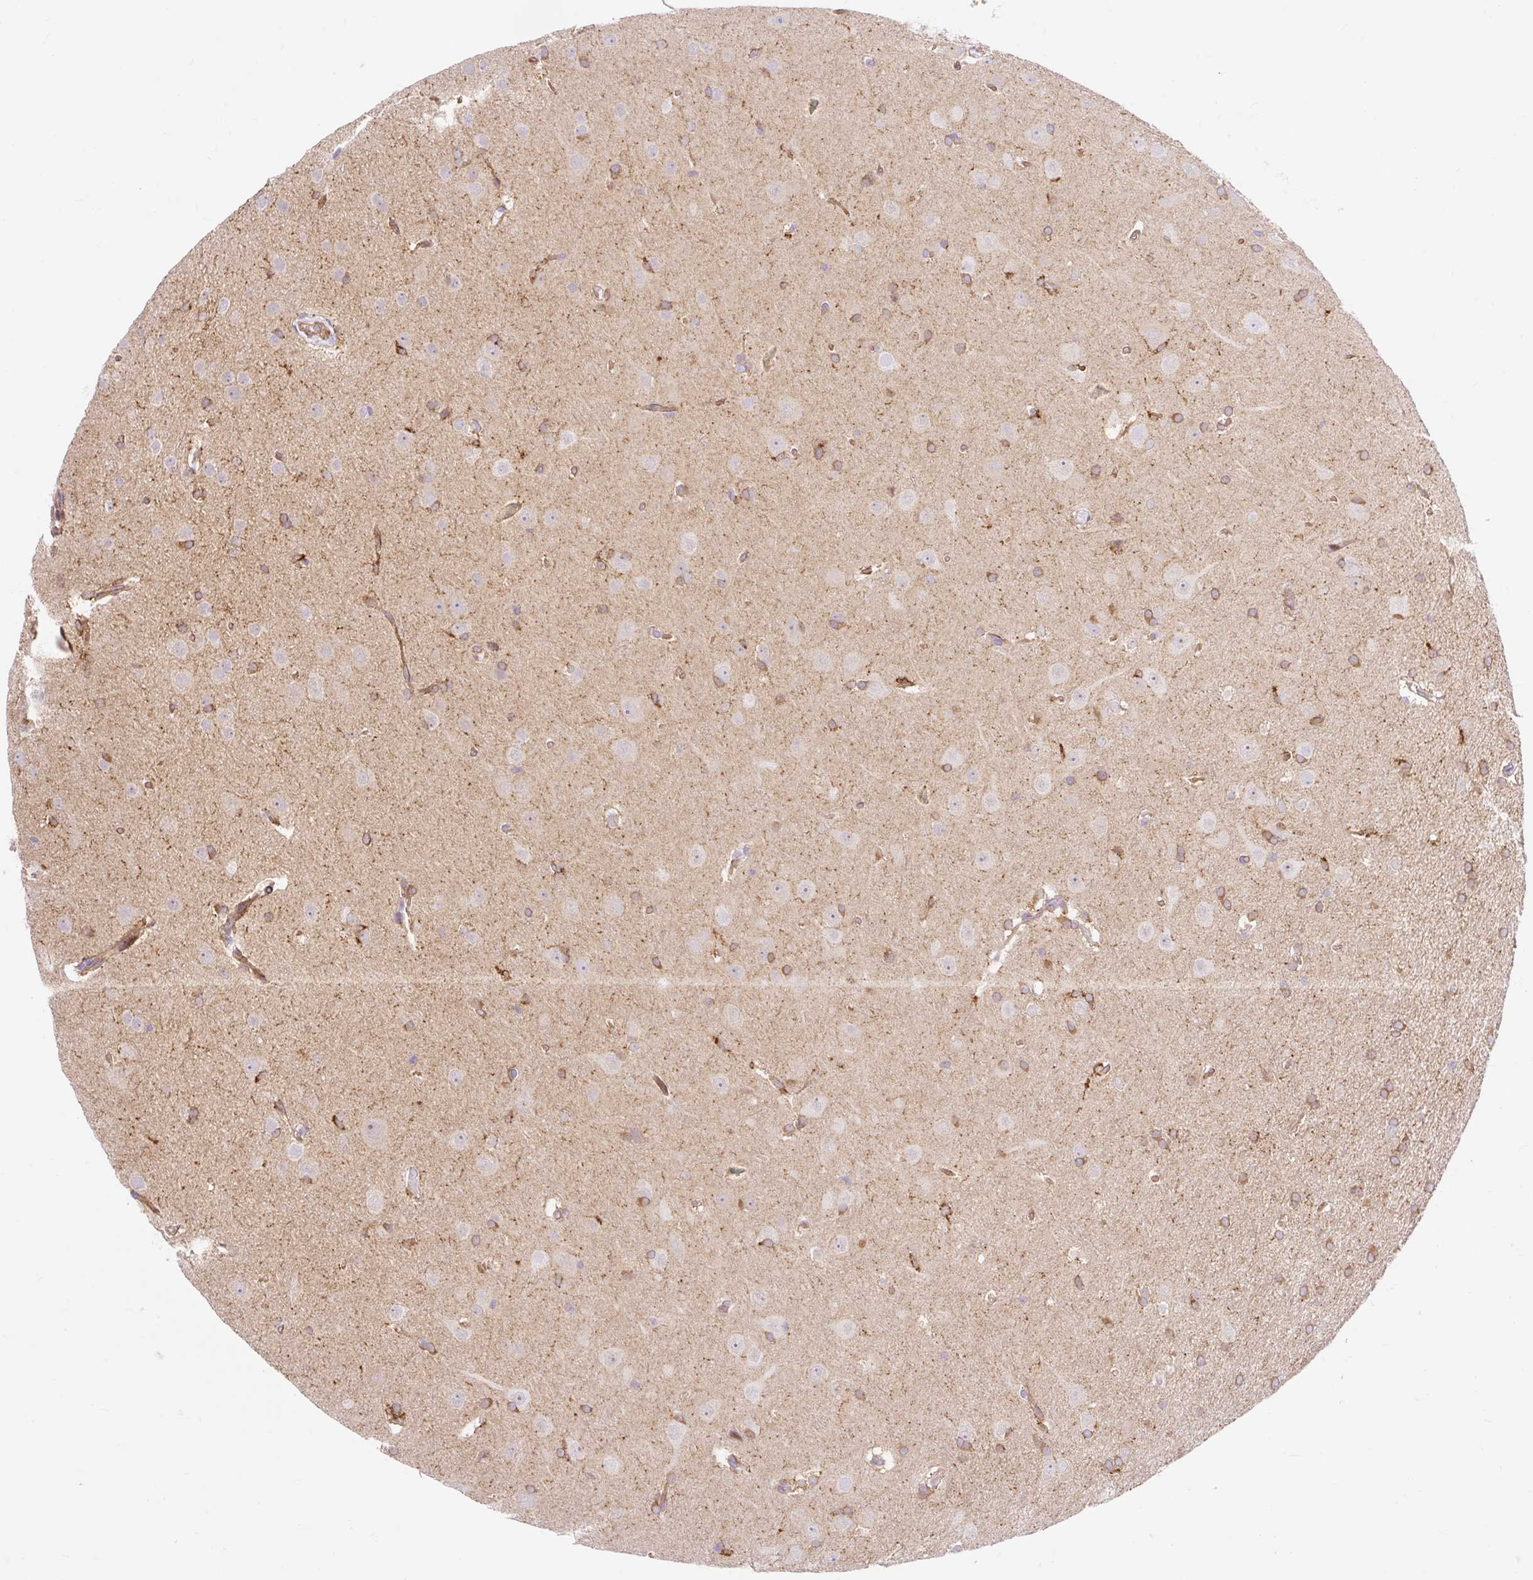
{"staining": {"intensity": "negative", "quantity": "none", "location": "none"}, "tissue": "glioma", "cell_type": "Tumor cells", "image_type": "cancer", "snomed": [{"axis": "morphology", "description": "Glioma, malignant, Low grade"}, {"axis": "topography", "description": "Brain"}], "caption": "This is an immunohistochemistry (IHC) histopathology image of low-grade glioma (malignant). There is no expression in tumor cells.", "gene": "HIP1R", "patient": {"sex": "female", "age": 34}}